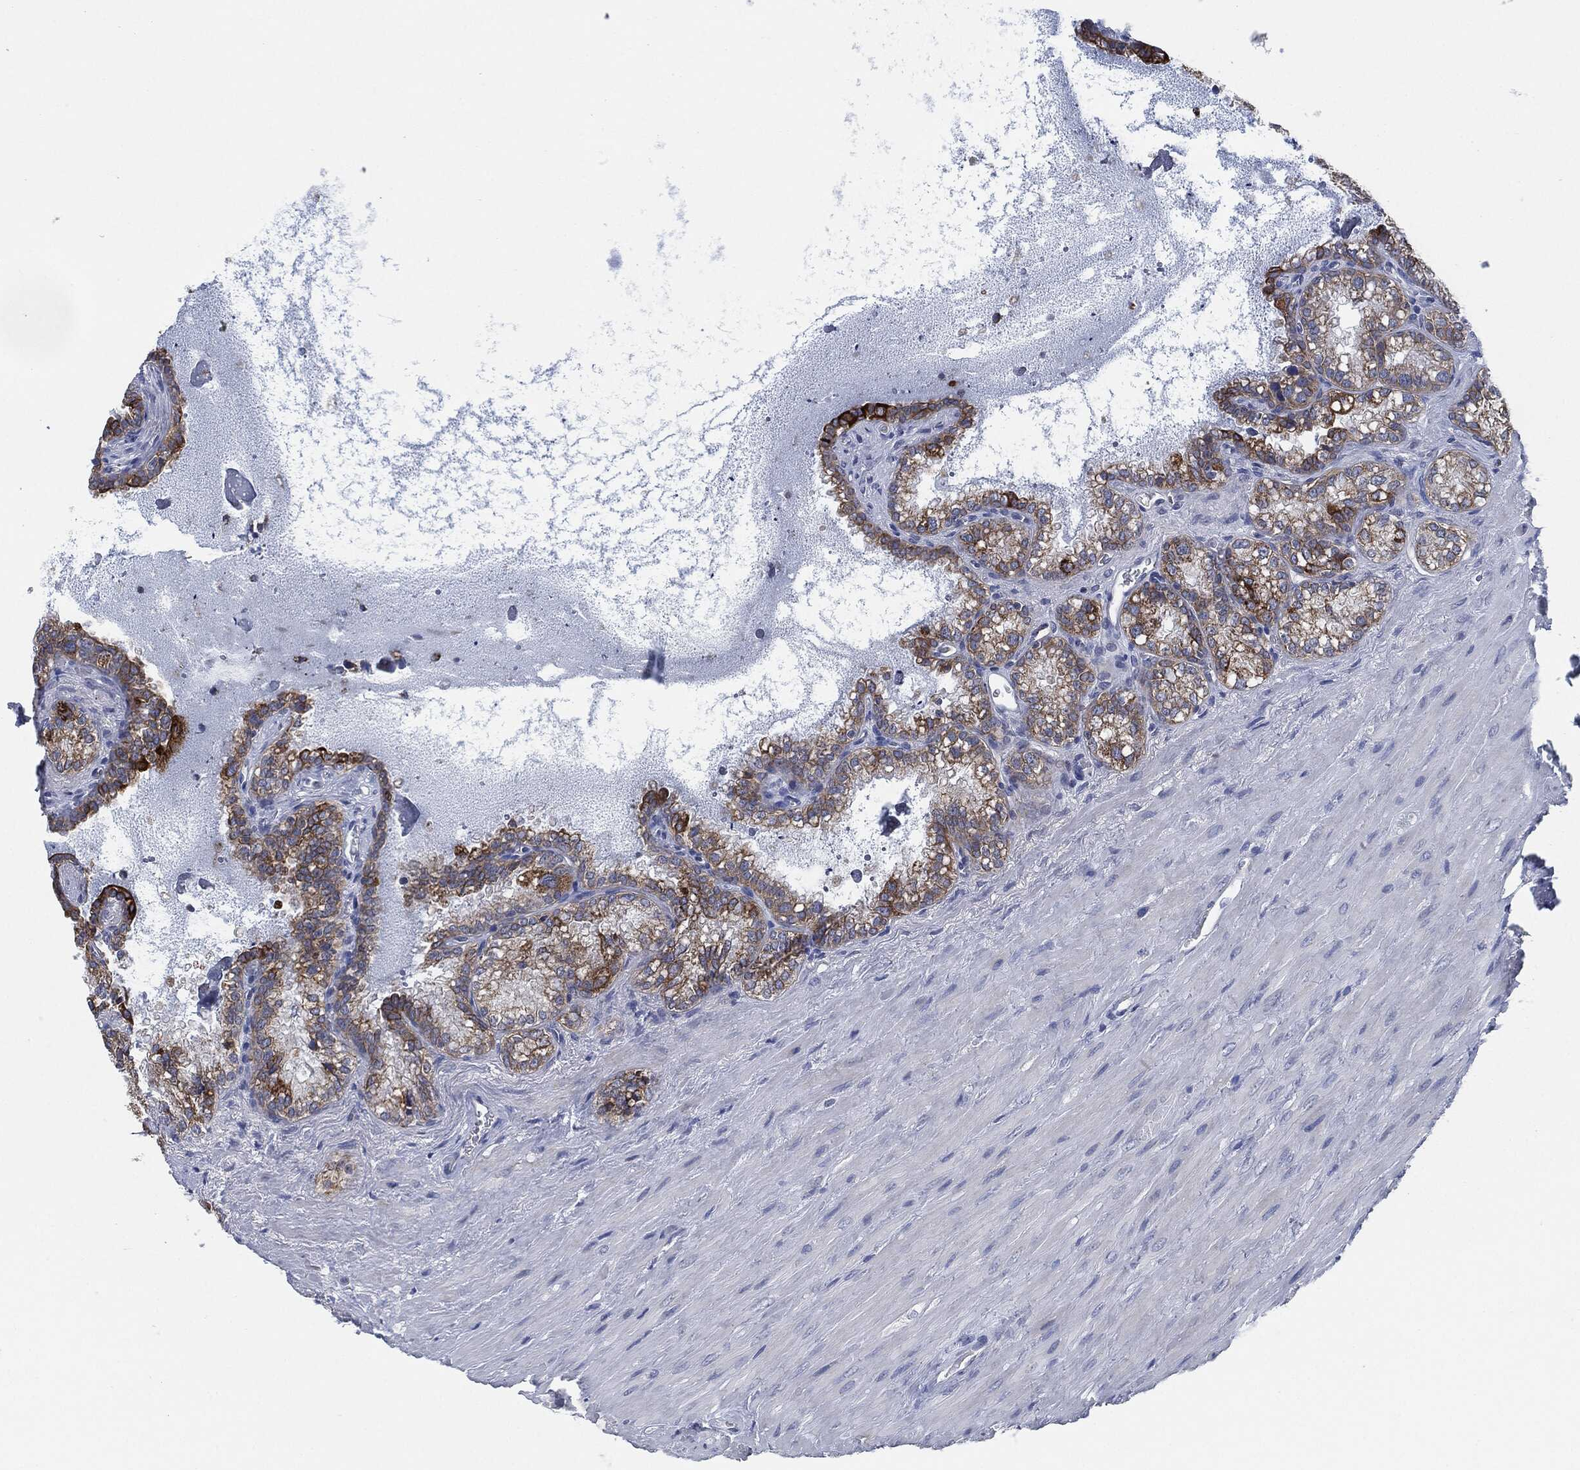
{"staining": {"intensity": "strong", "quantity": "25%-75%", "location": "cytoplasmic/membranous"}, "tissue": "seminal vesicle", "cell_type": "Glandular cells", "image_type": "normal", "snomed": [{"axis": "morphology", "description": "Normal tissue, NOS"}, {"axis": "topography", "description": "Seminal veicle"}], "caption": "A histopathology image of human seminal vesicle stained for a protein demonstrates strong cytoplasmic/membranous brown staining in glandular cells. Immunohistochemistry stains the protein in brown and the nuclei are stained blue.", "gene": "SHROOM2", "patient": {"sex": "male", "age": 68}}